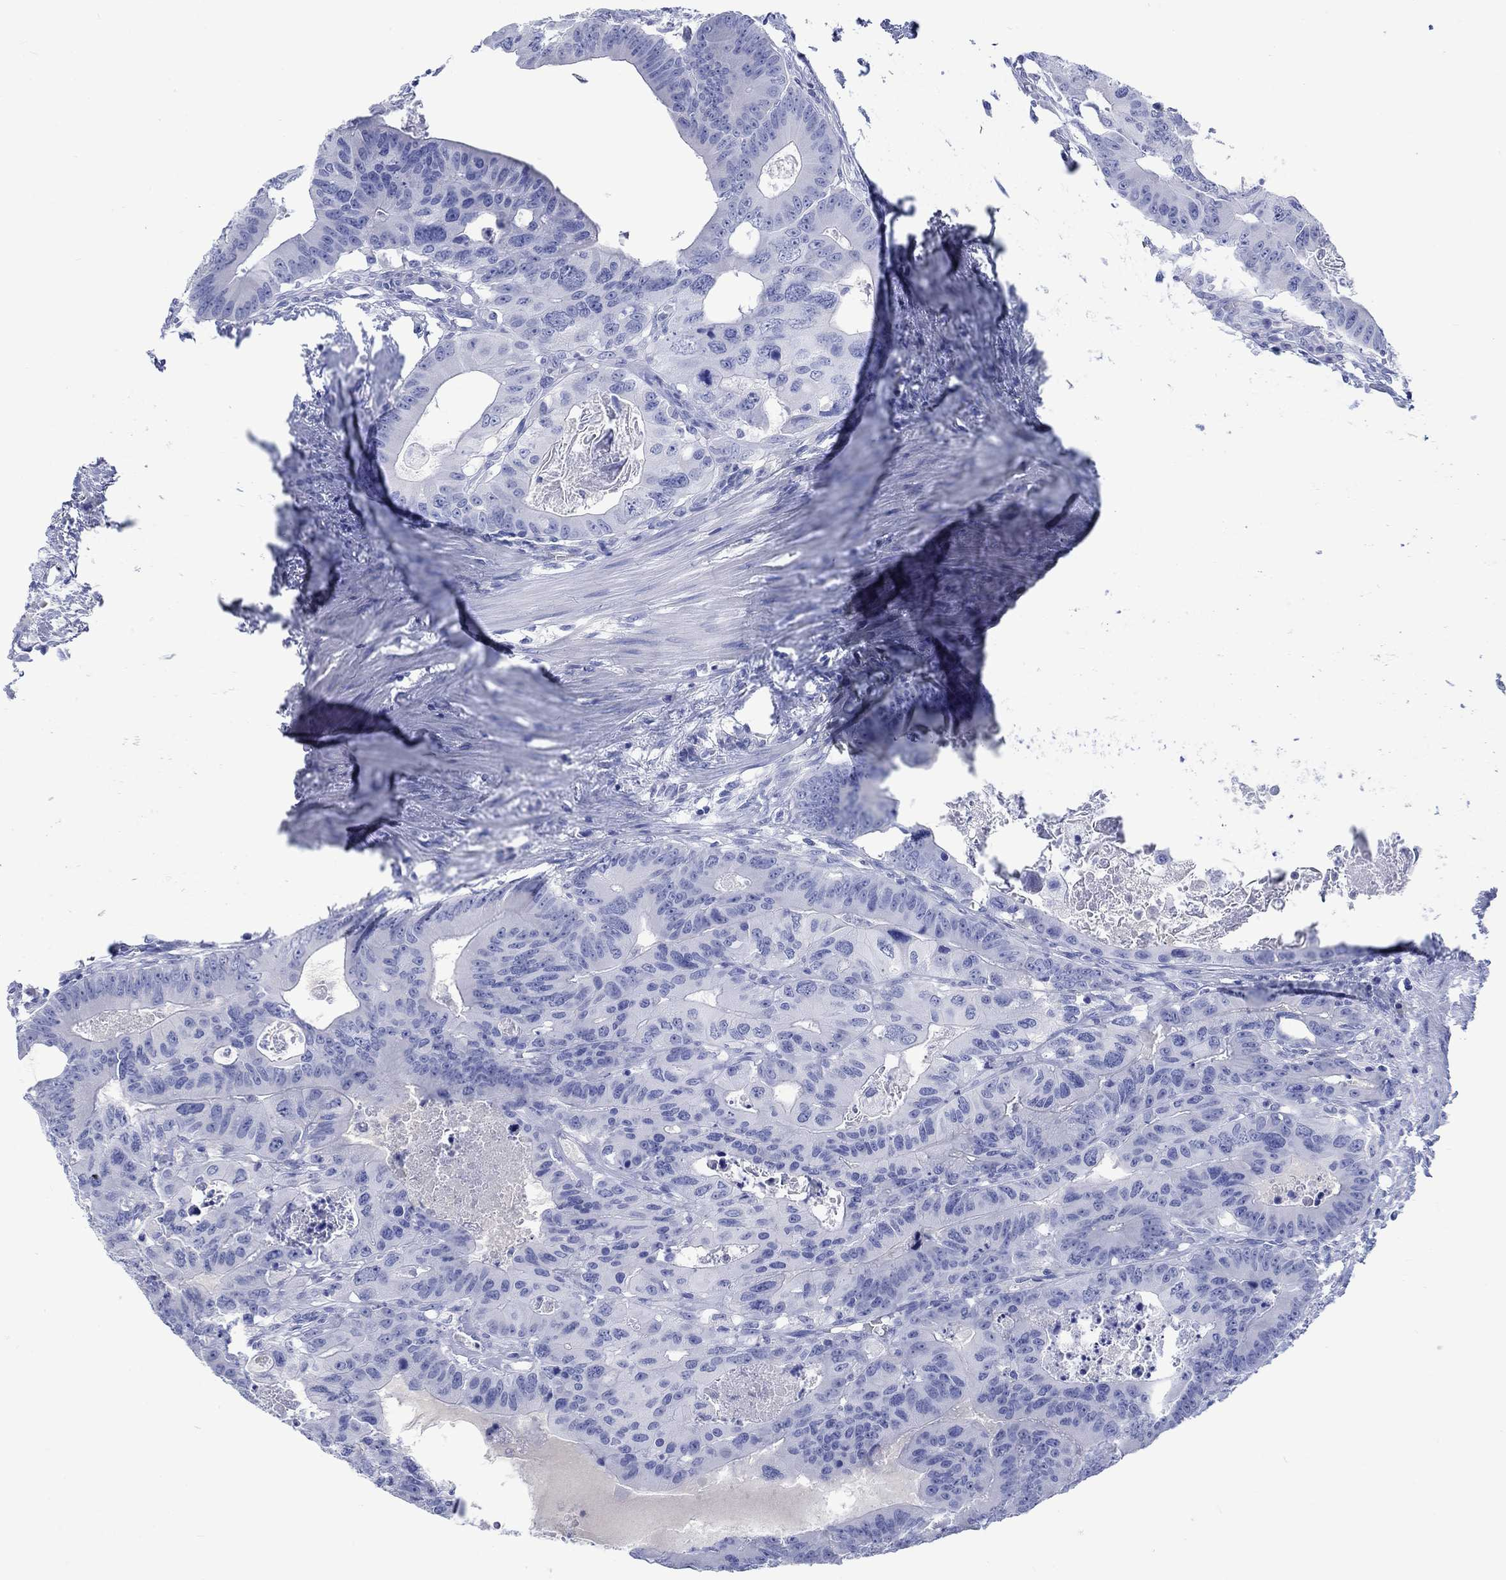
{"staining": {"intensity": "negative", "quantity": "none", "location": "none"}, "tissue": "colorectal cancer", "cell_type": "Tumor cells", "image_type": "cancer", "snomed": [{"axis": "morphology", "description": "Adenocarcinoma, NOS"}, {"axis": "topography", "description": "Rectum"}], "caption": "Immunohistochemistry (IHC) of colorectal cancer reveals no expression in tumor cells.", "gene": "CACNG3", "patient": {"sex": "male", "age": 64}}